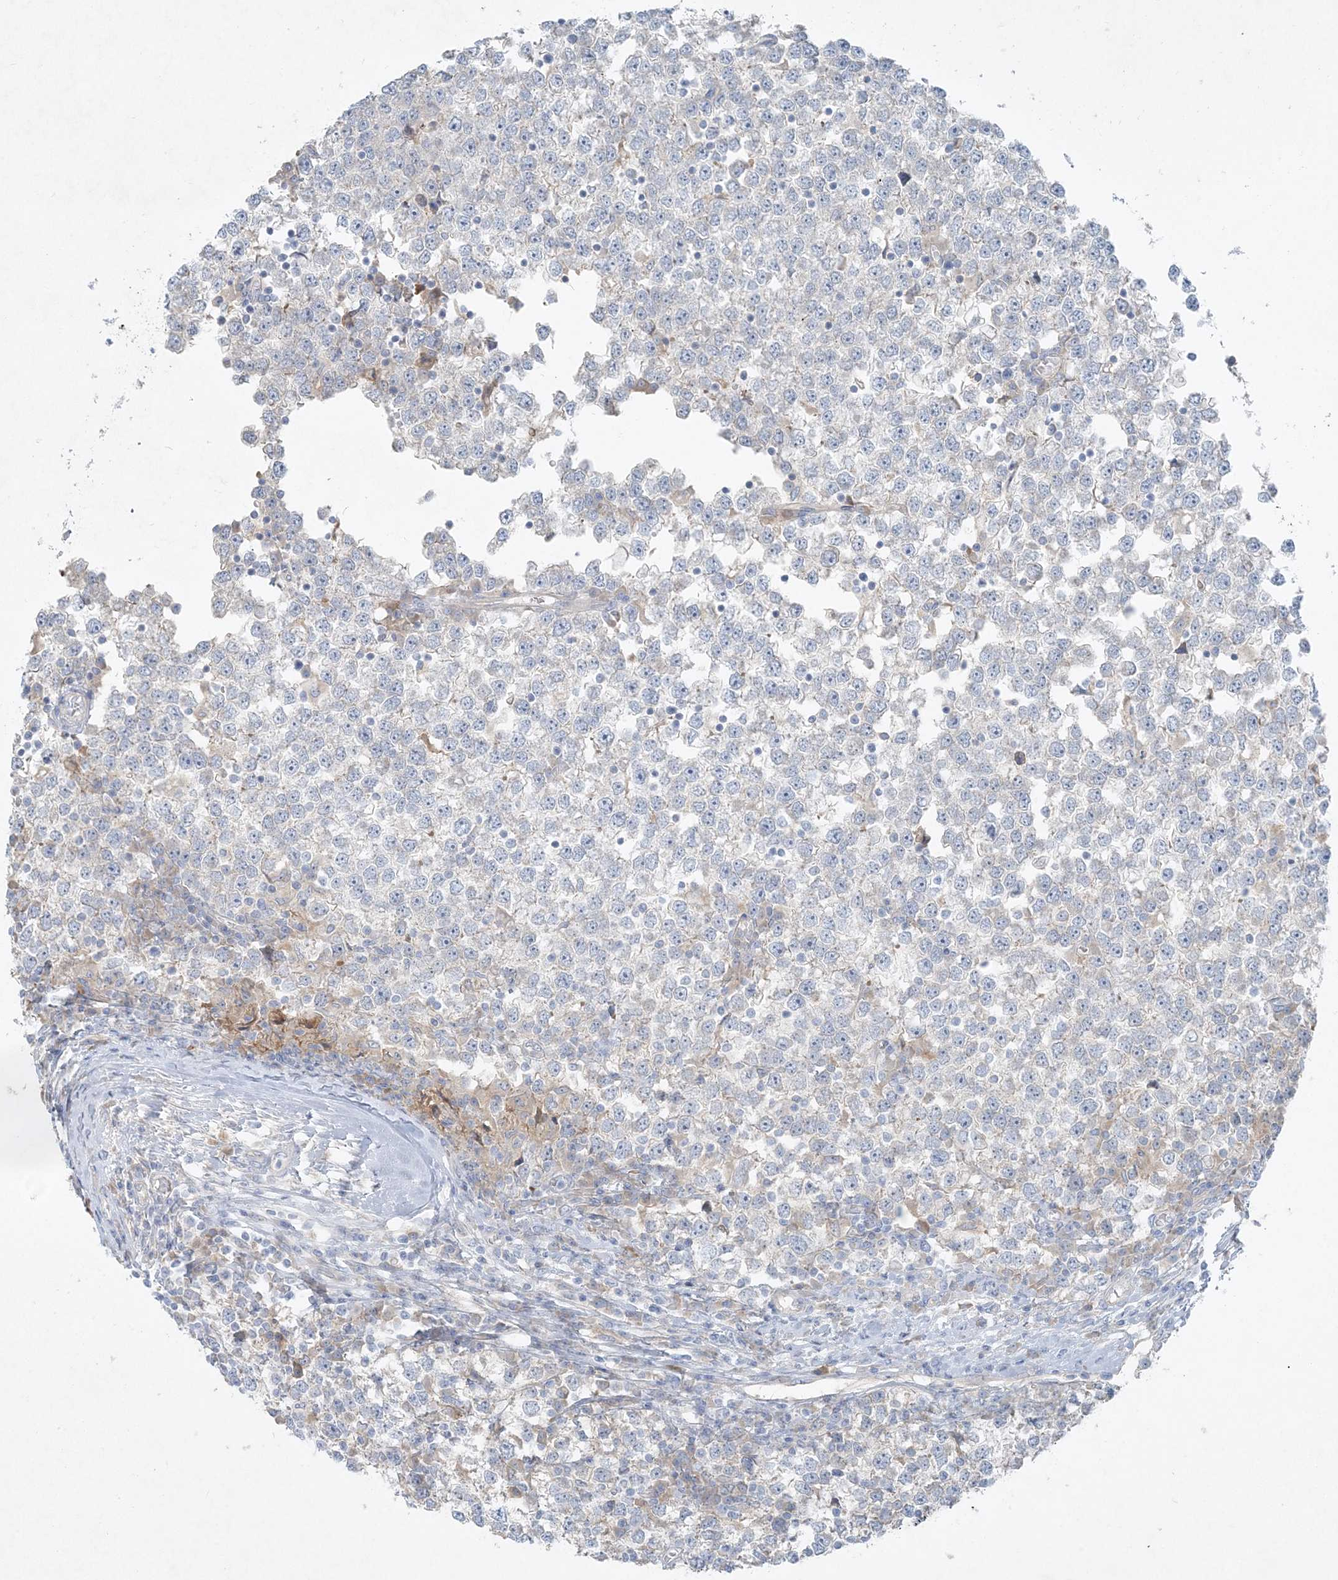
{"staining": {"intensity": "negative", "quantity": "none", "location": "none"}, "tissue": "testis cancer", "cell_type": "Tumor cells", "image_type": "cancer", "snomed": [{"axis": "morphology", "description": "Seminoma, NOS"}, {"axis": "topography", "description": "Testis"}], "caption": "Protein analysis of testis seminoma demonstrates no significant expression in tumor cells. The staining was performed using DAB (3,3'-diaminobenzidine) to visualize the protein expression in brown, while the nuclei were stained in blue with hematoxylin (Magnification: 20x).", "gene": "ATP11A", "patient": {"sex": "male", "age": 65}}